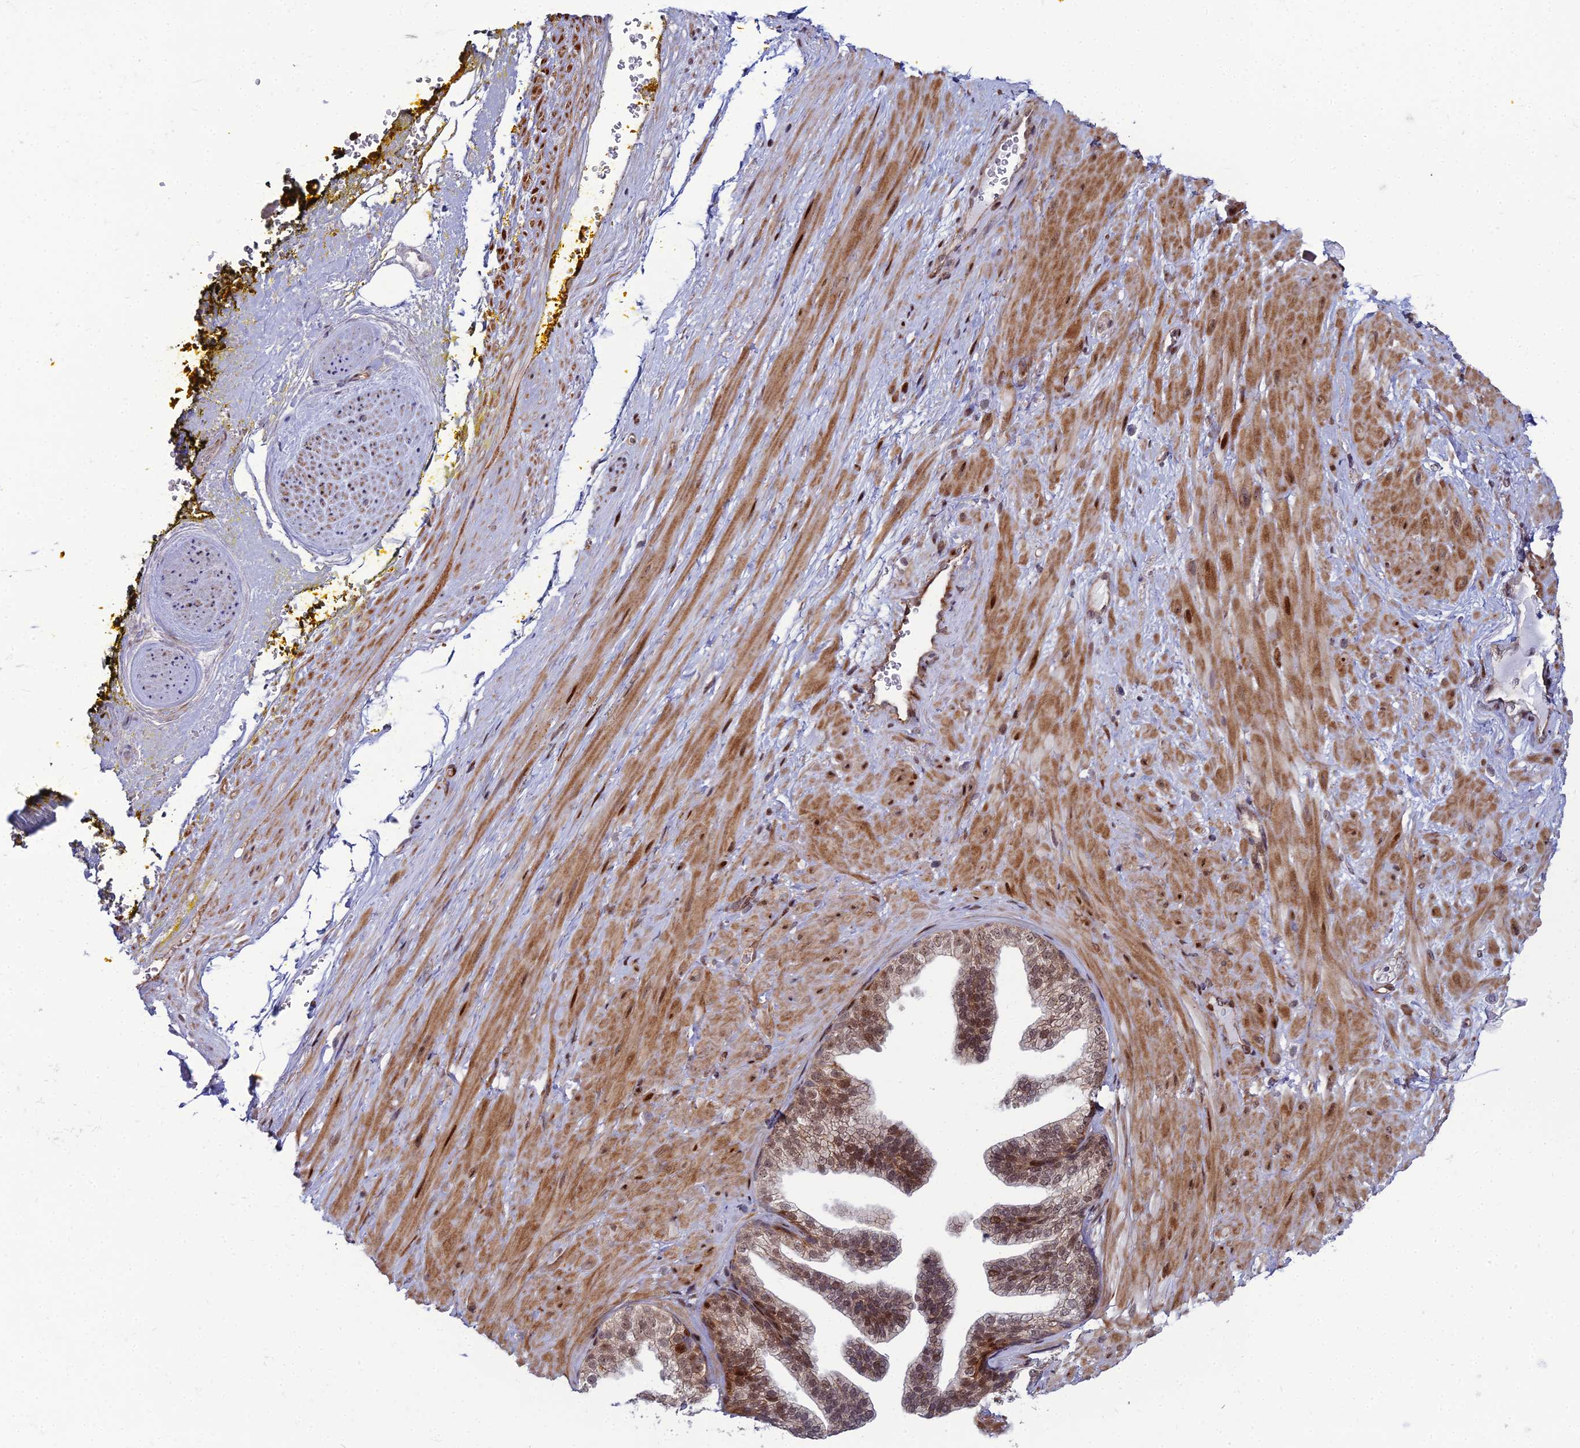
{"staining": {"intensity": "weak", "quantity": "25%-75%", "location": "cytoplasmic/membranous"}, "tissue": "adipose tissue", "cell_type": "Adipocytes", "image_type": "normal", "snomed": [{"axis": "morphology", "description": "Normal tissue, NOS"}, {"axis": "morphology", "description": "Adenocarcinoma, Low grade"}, {"axis": "topography", "description": "Prostate"}, {"axis": "topography", "description": "Peripheral nerve tissue"}], "caption": "DAB (3,3'-diaminobenzidine) immunohistochemical staining of normal adipose tissue reveals weak cytoplasmic/membranous protein positivity in approximately 25%-75% of adipocytes. (brown staining indicates protein expression, while blue staining denotes nuclei).", "gene": "ZNF668", "patient": {"sex": "male", "age": 63}}